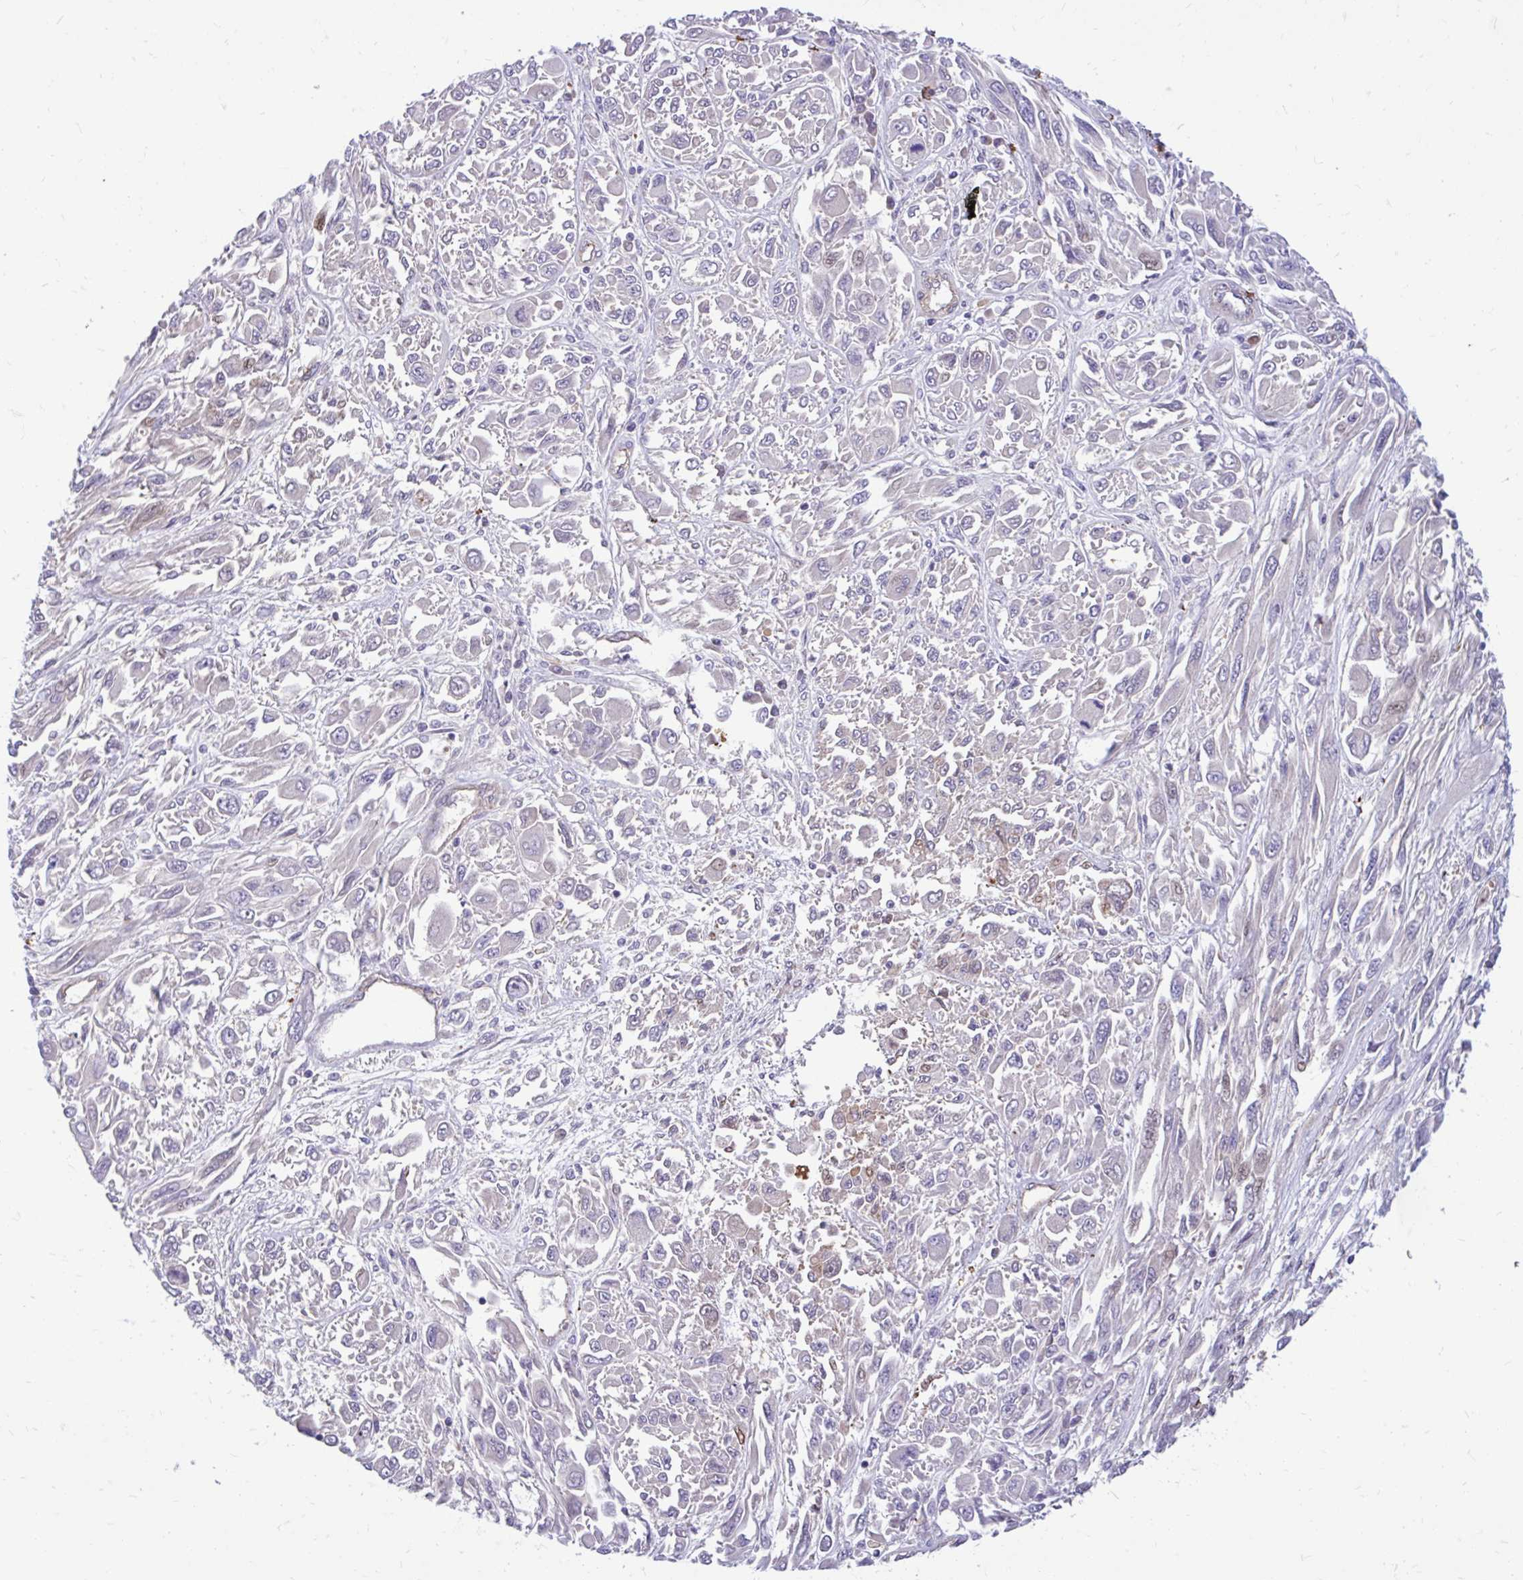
{"staining": {"intensity": "negative", "quantity": "none", "location": "none"}, "tissue": "melanoma", "cell_type": "Tumor cells", "image_type": "cancer", "snomed": [{"axis": "morphology", "description": "Malignant melanoma, NOS"}, {"axis": "topography", "description": "Skin"}], "caption": "Immunohistochemistry (IHC) of human malignant melanoma reveals no expression in tumor cells.", "gene": "ESPNL", "patient": {"sex": "female", "age": 91}}